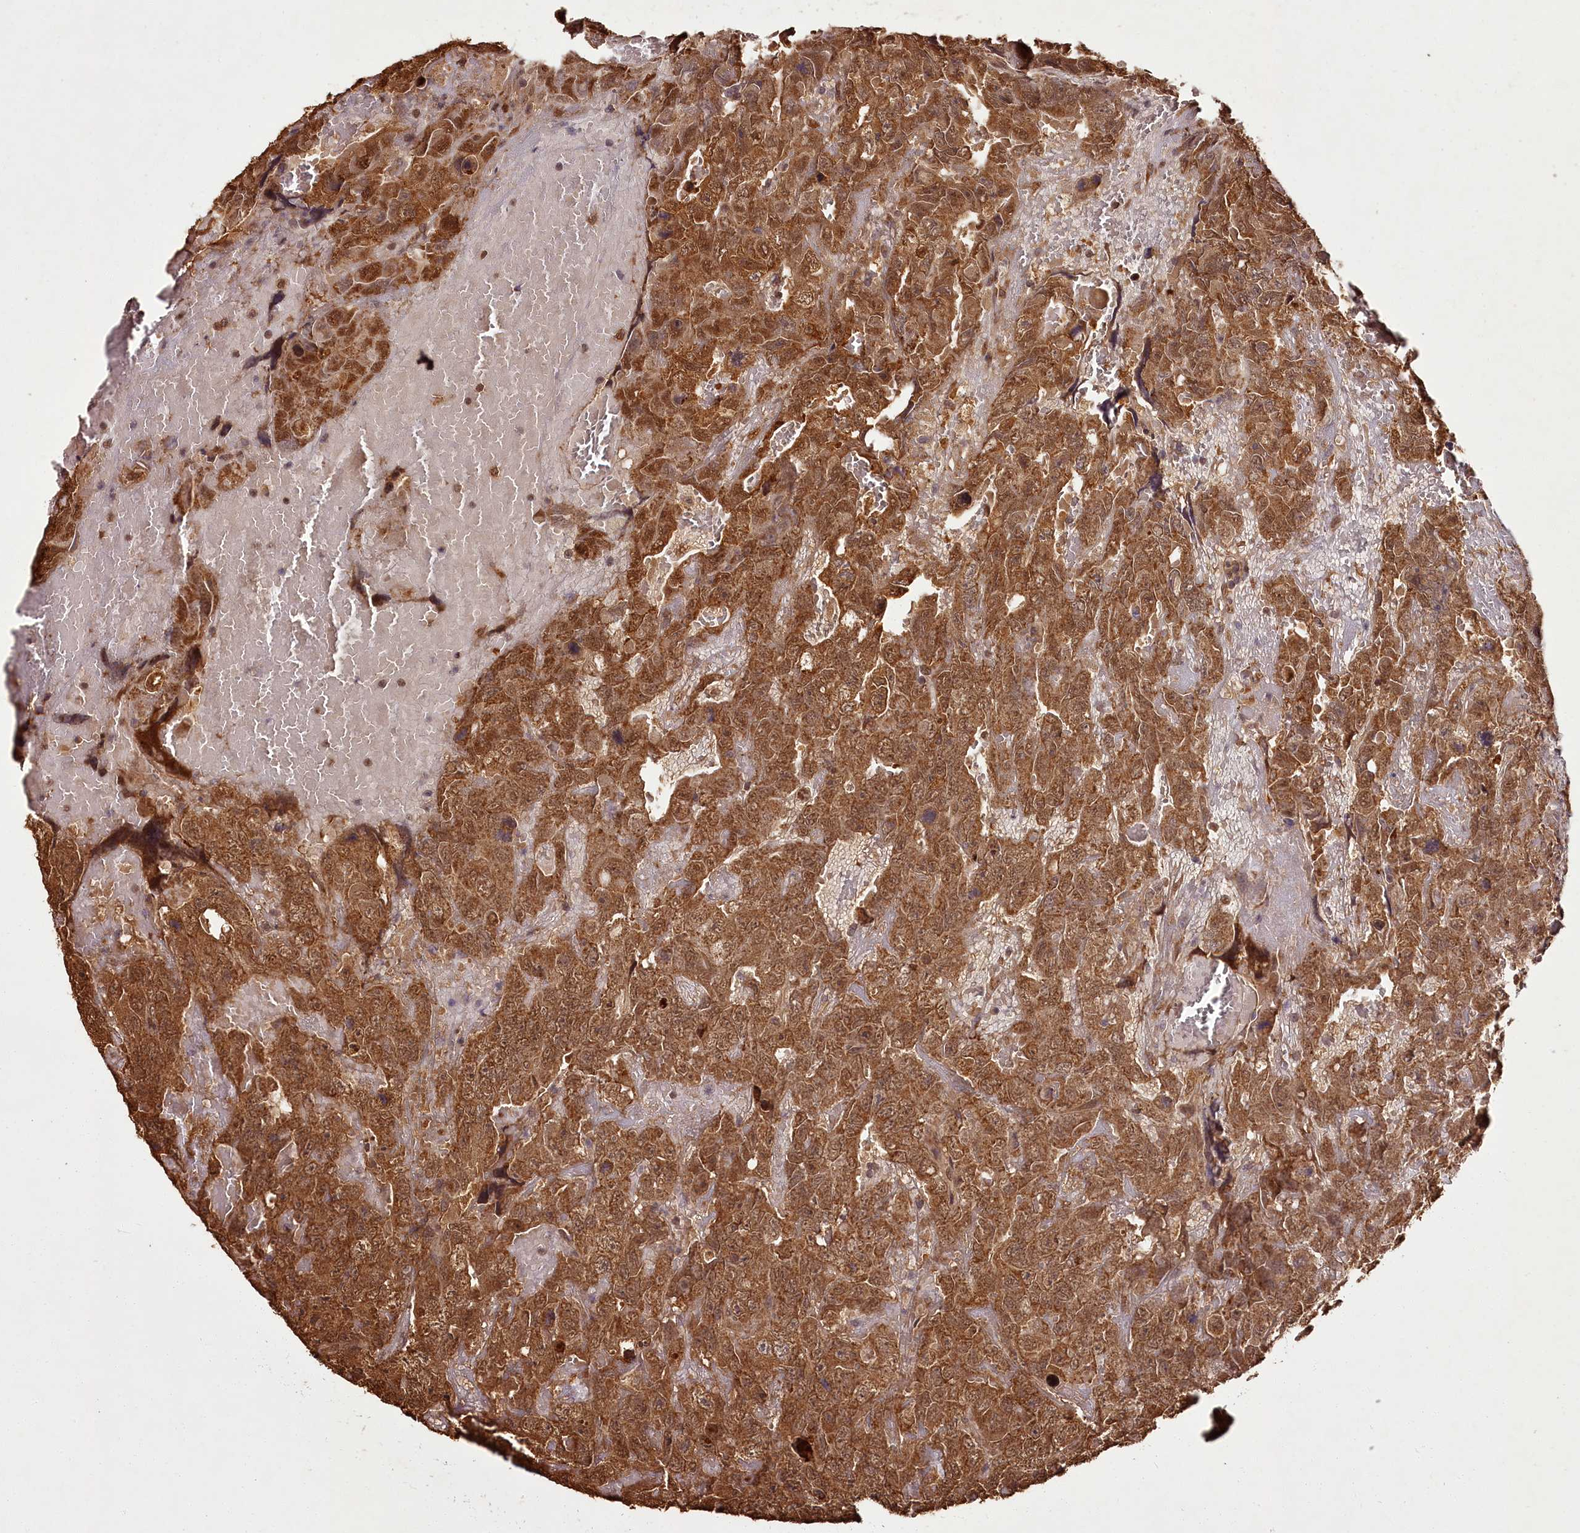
{"staining": {"intensity": "strong", "quantity": ">75%", "location": "cytoplasmic/membranous,nuclear"}, "tissue": "testis cancer", "cell_type": "Tumor cells", "image_type": "cancer", "snomed": [{"axis": "morphology", "description": "Carcinoma, Embryonal, NOS"}, {"axis": "topography", "description": "Testis"}], "caption": "Immunohistochemistry (DAB) staining of embryonal carcinoma (testis) displays strong cytoplasmic/membranous and nuclear protein staining in approximately >75% of tumor cells.", "gene": "NPRL2", "patient": {"sex": "male", "age": 45}}